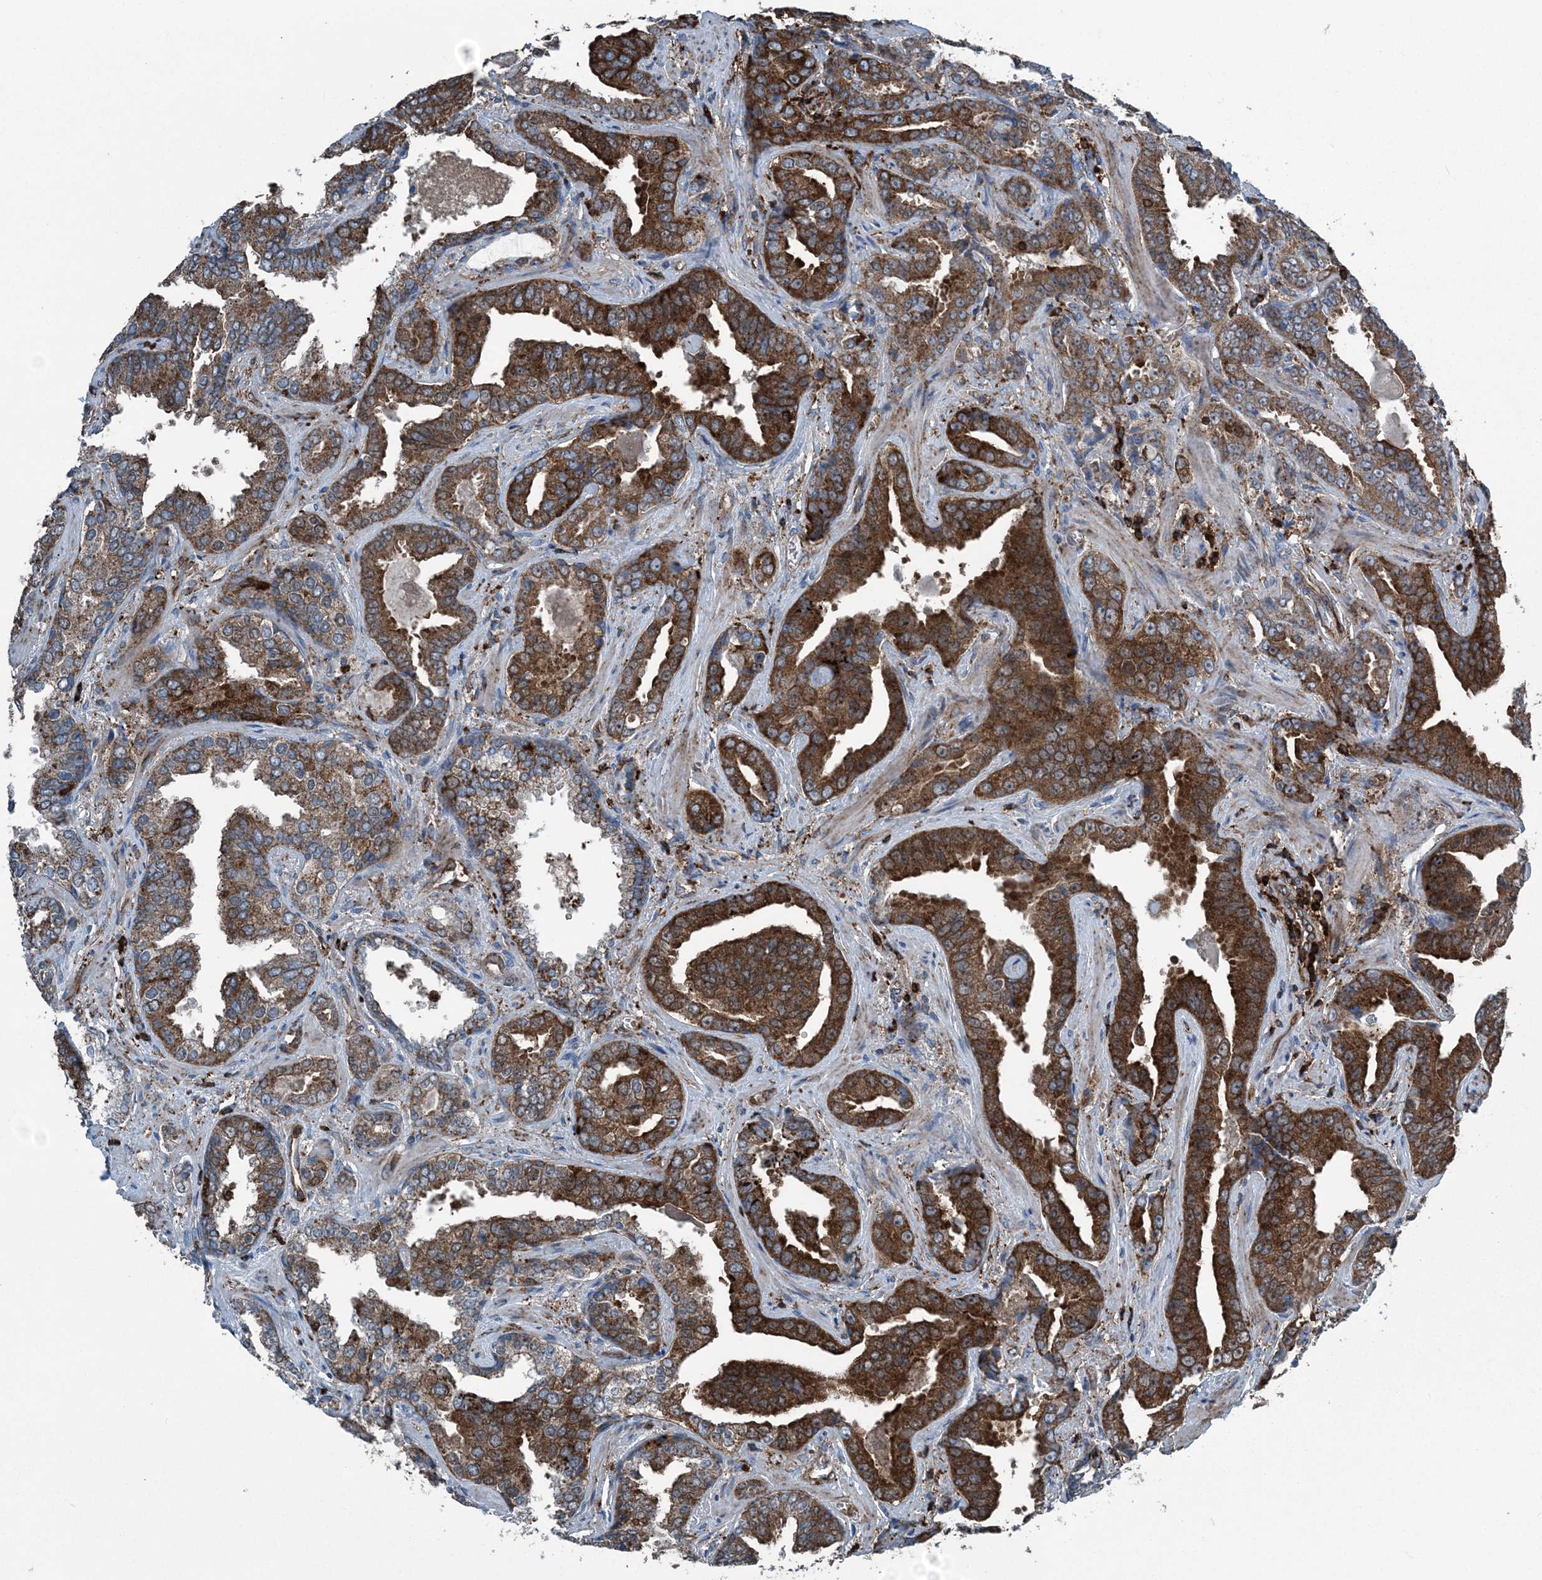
{"staining": {"intensity": "strong", "quantity": ">75%", "location": "cytoplasmic/membranous"}, "tissue": "prostate cancer", "cell_type": "Tumor cells", "image_type": "cancer", "snomed": [{"axis": "morphology", "description": "Adenocarcinoma, Low grade"}, {"axis": "topography", "description": "Prostate"}], "caption": "The image shows immunohistochemical staining of prostate cancer. There is strong cytoplasmic/membranous positivity is seen in about >75% of tumor cells.", "gene": "CFL1", "patient": {"sex": "male", "age": 60}}